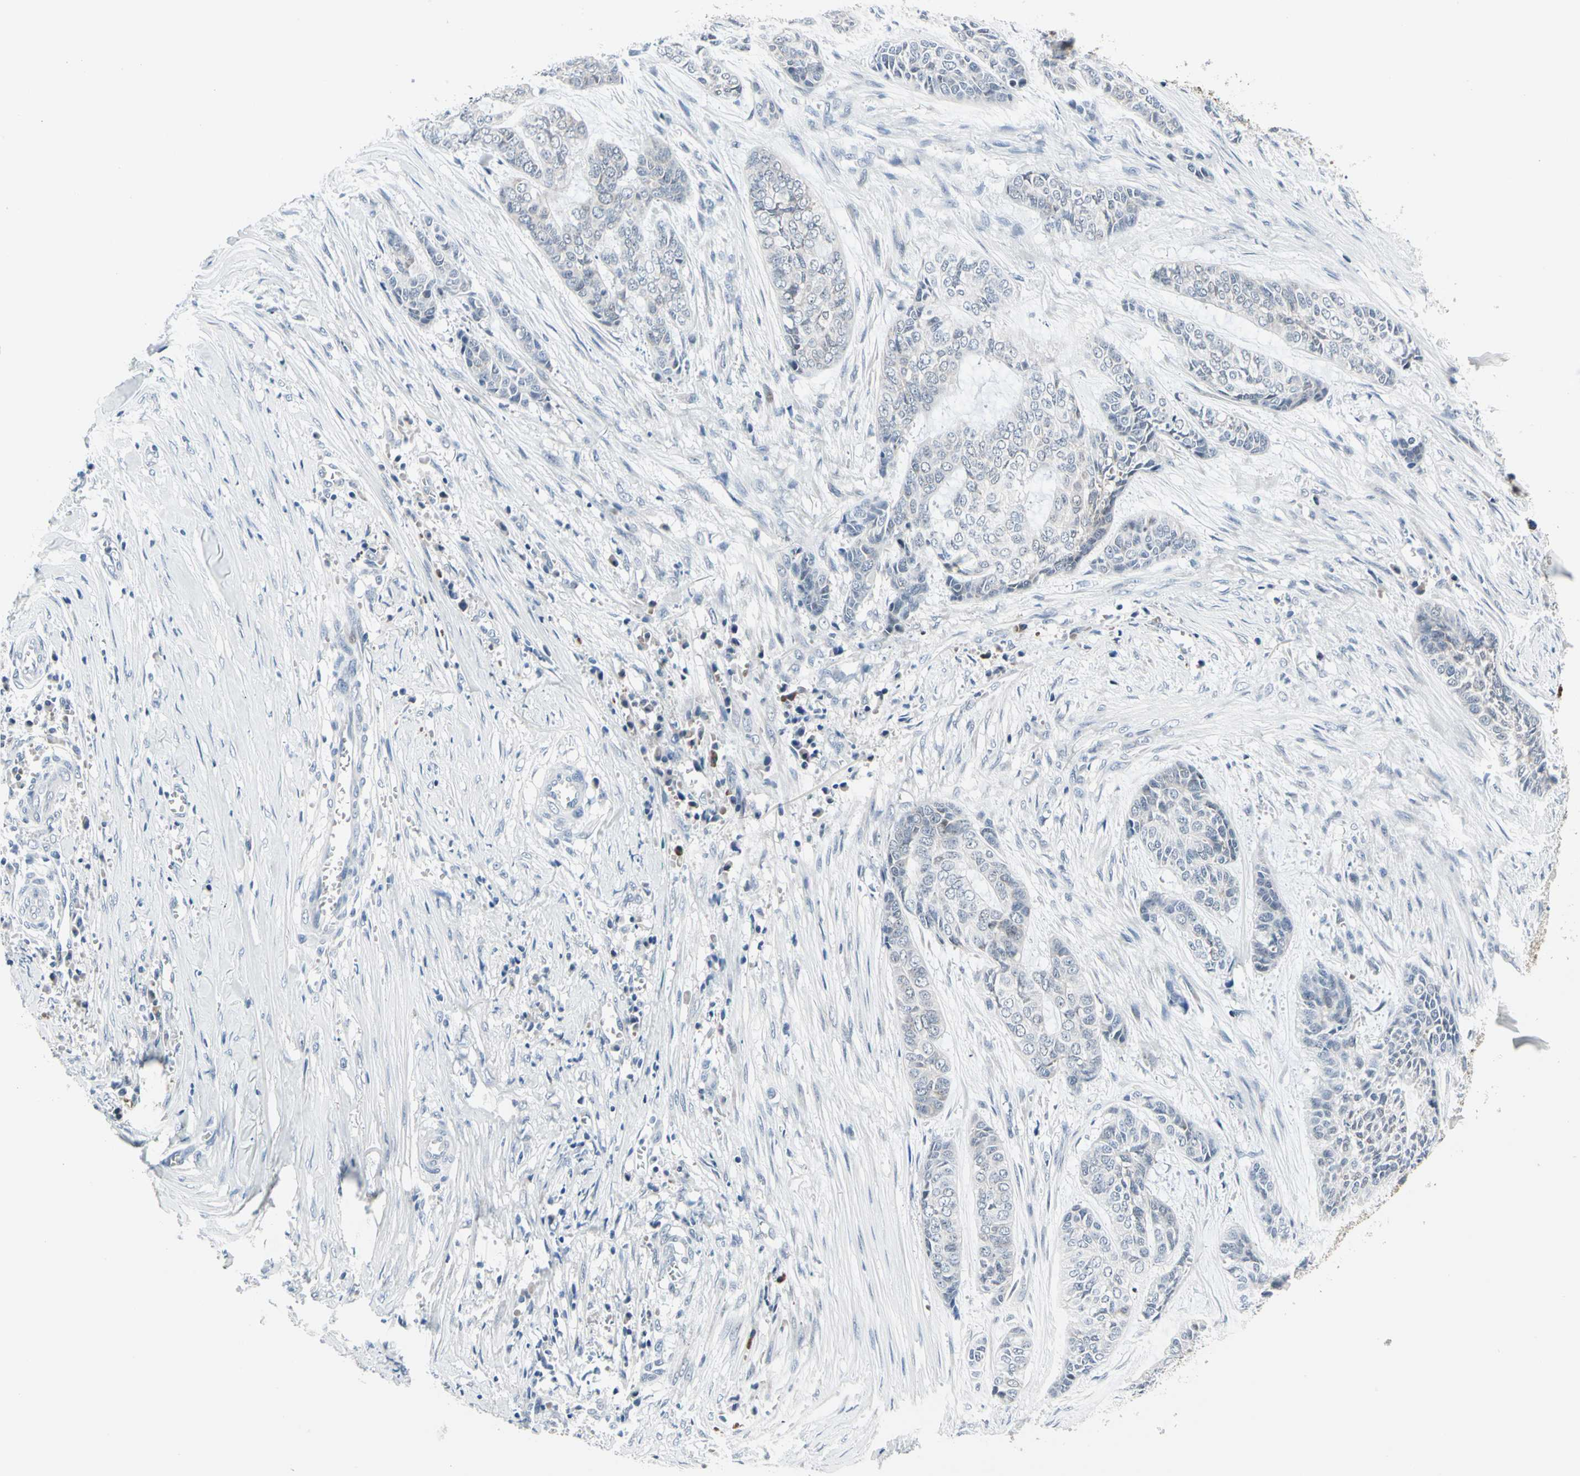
{"staining": {"intensity": "negative", "quantity": "none", "location": "none"}, "tissue": "skin cancer", "cell_type": "Tumor cells", "image_type": "cancer", "snomed": [{"axis": "morphology", "description": "Basal cell carcinoma"}, {"axis": "topography", "description": "Skin"}], "caption": "Histopathology image shows no protein expression in tumor cells of skin cancer (basal cell carcinoma) tissue.", "gene": "TXN", "patient": {"sex": "female", "age": 64}}